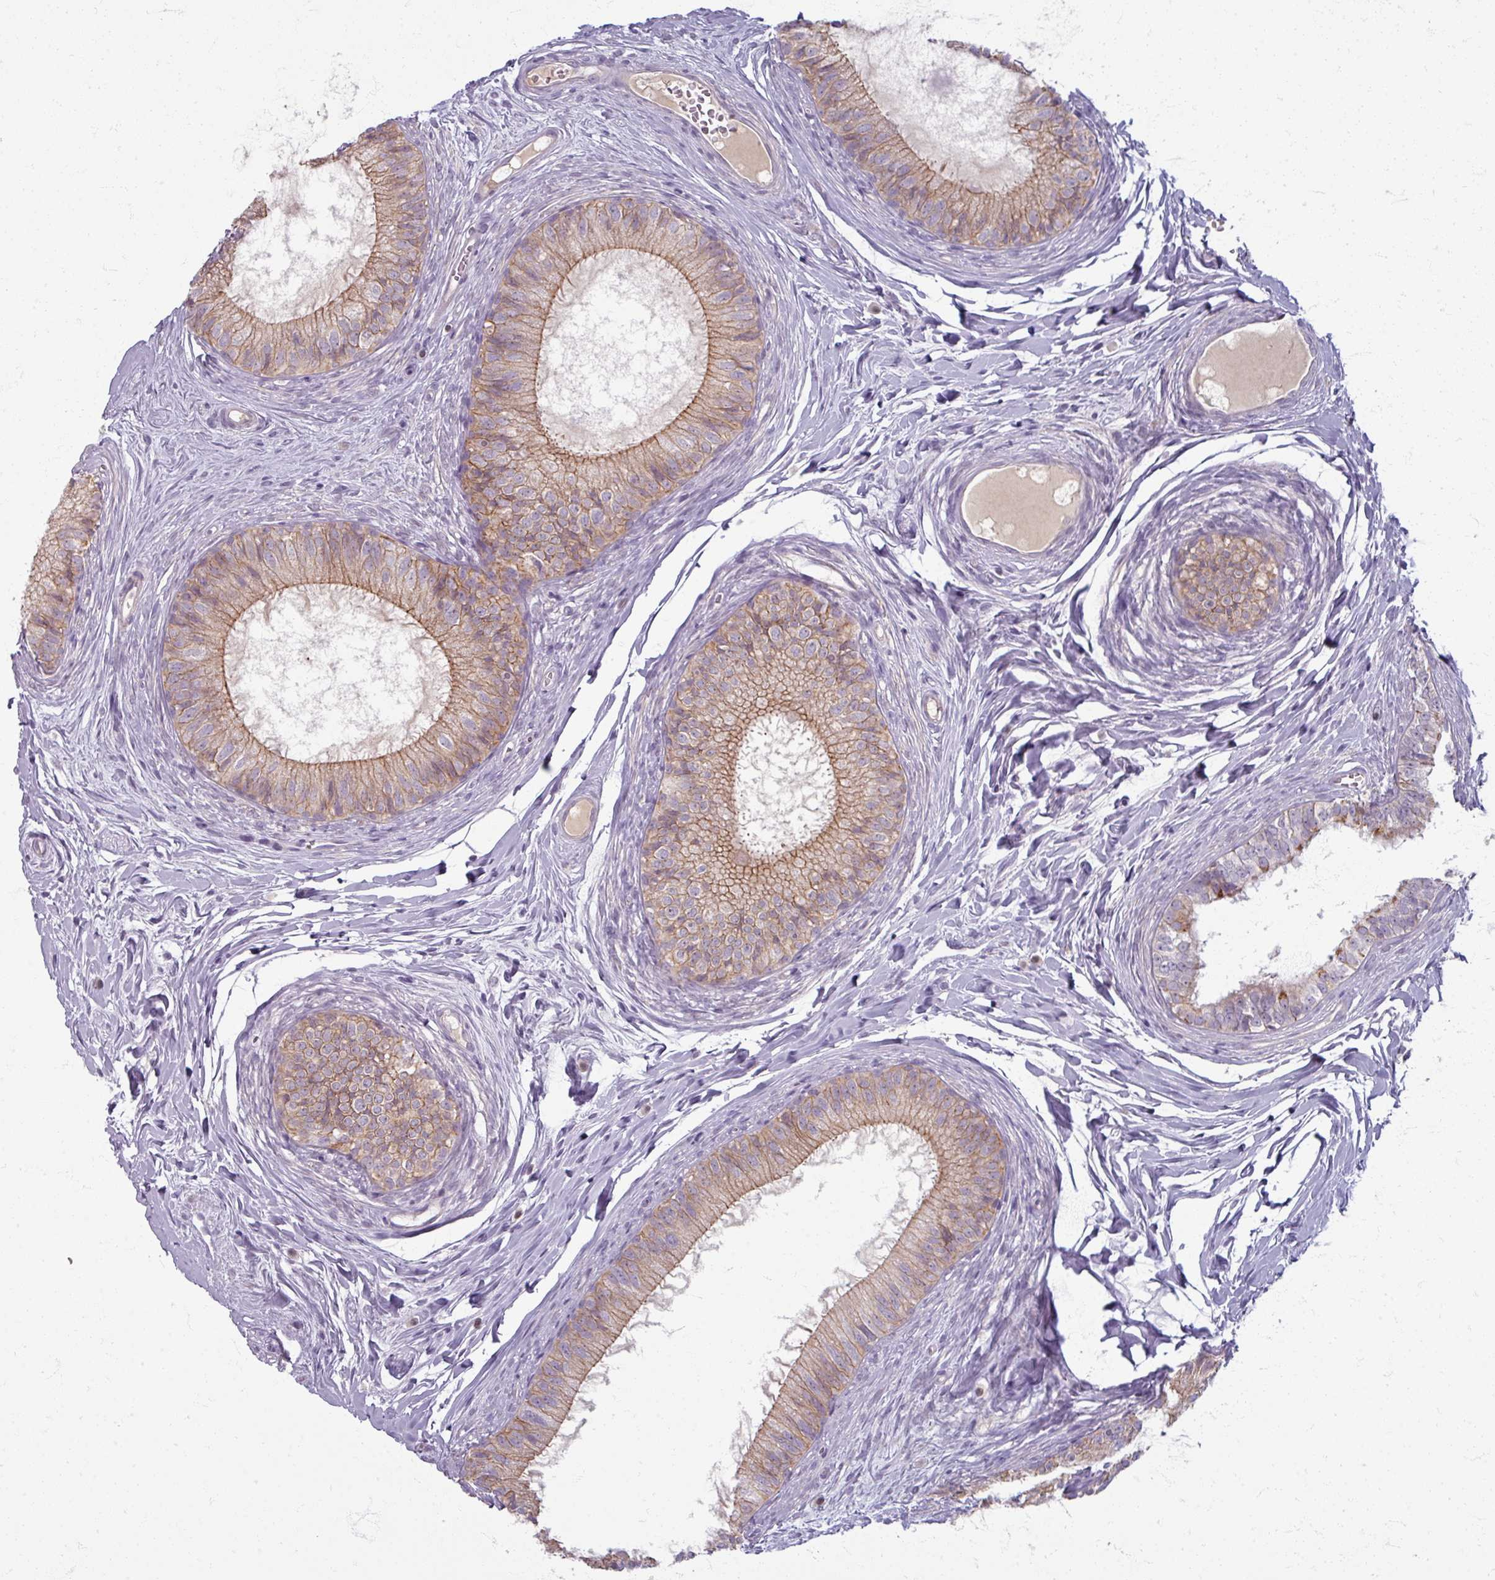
{"staining": {"intensity": "moderate", "quantity": "25%-75%", "location": "cytoplasmic/membranous"}, "tissue": "epididymis", "cell_type": "Glandular cells", "image_type": "normal", "snomed": [{"axis": "morphology", "description": "Normal tissue, NOS"}, {"axis": "topography", "description": "Epididymis"}], "caption": "IHC of normal human epididymis displays medium levels of moderate cytoplasmic/membranous staining in about 25%-75% of glandular cells.", "gene": "TTLL7", "patient": {"sex": "male", "age": 25}}